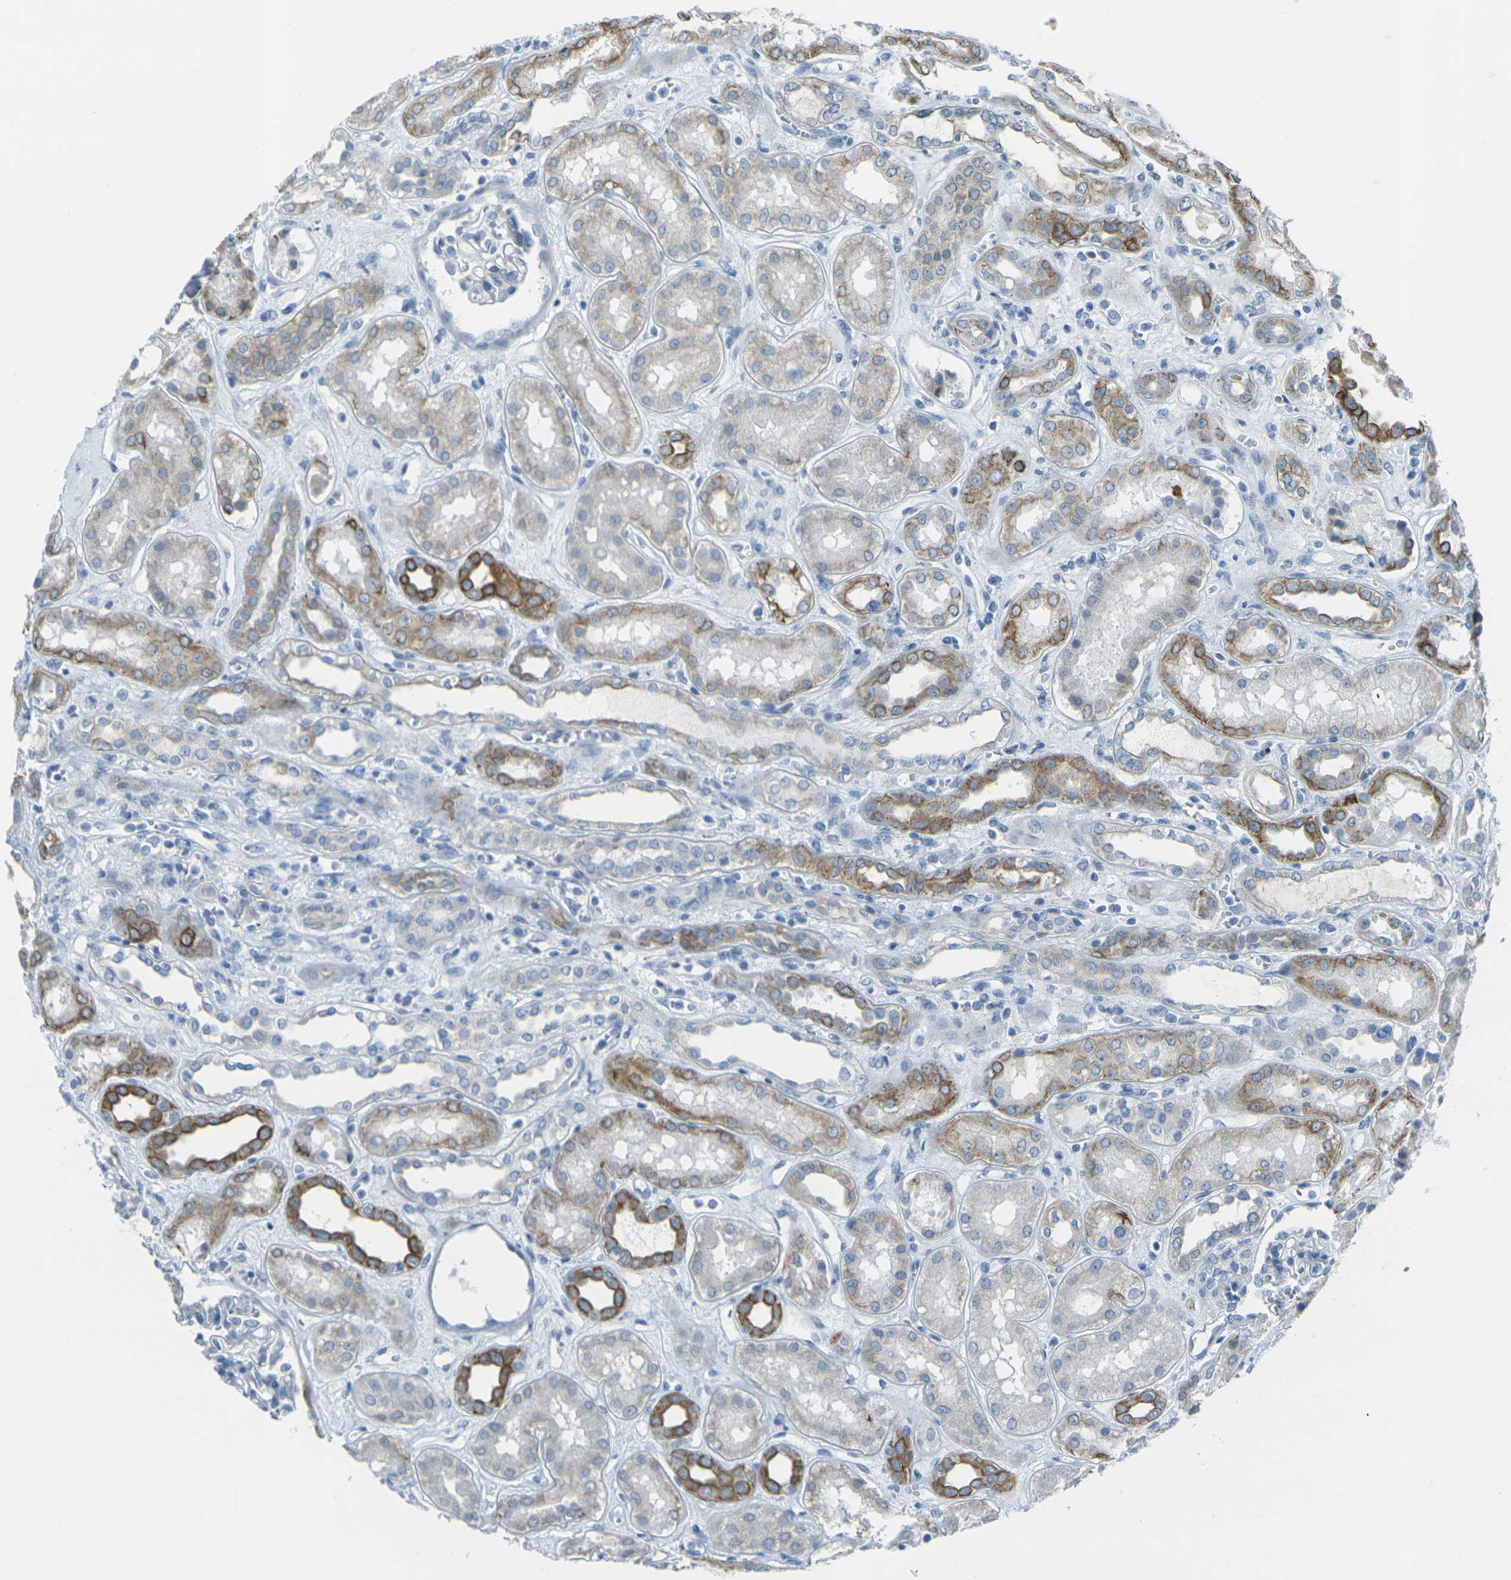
{"staining": {"intensity": "negative", "quantity": "none", "location": "none"}, "tissue": "kidney", "cell_type": "Cells in glomeruli", "image_type": "normal", "snomed": [{"axis": "morphology", "description": "Normal tissue, NOS"}, {"axis": "topography", "description": "Kidney"}], "caption": "IHC histopathology image of normal kidney: human kidney stained with DAB (3,3'-diaminobenzidine) displays no significant protein staining in cells in glomeruli.", "gene": "ANKRD46", "patient": {"sex": "male", "age": 59}}